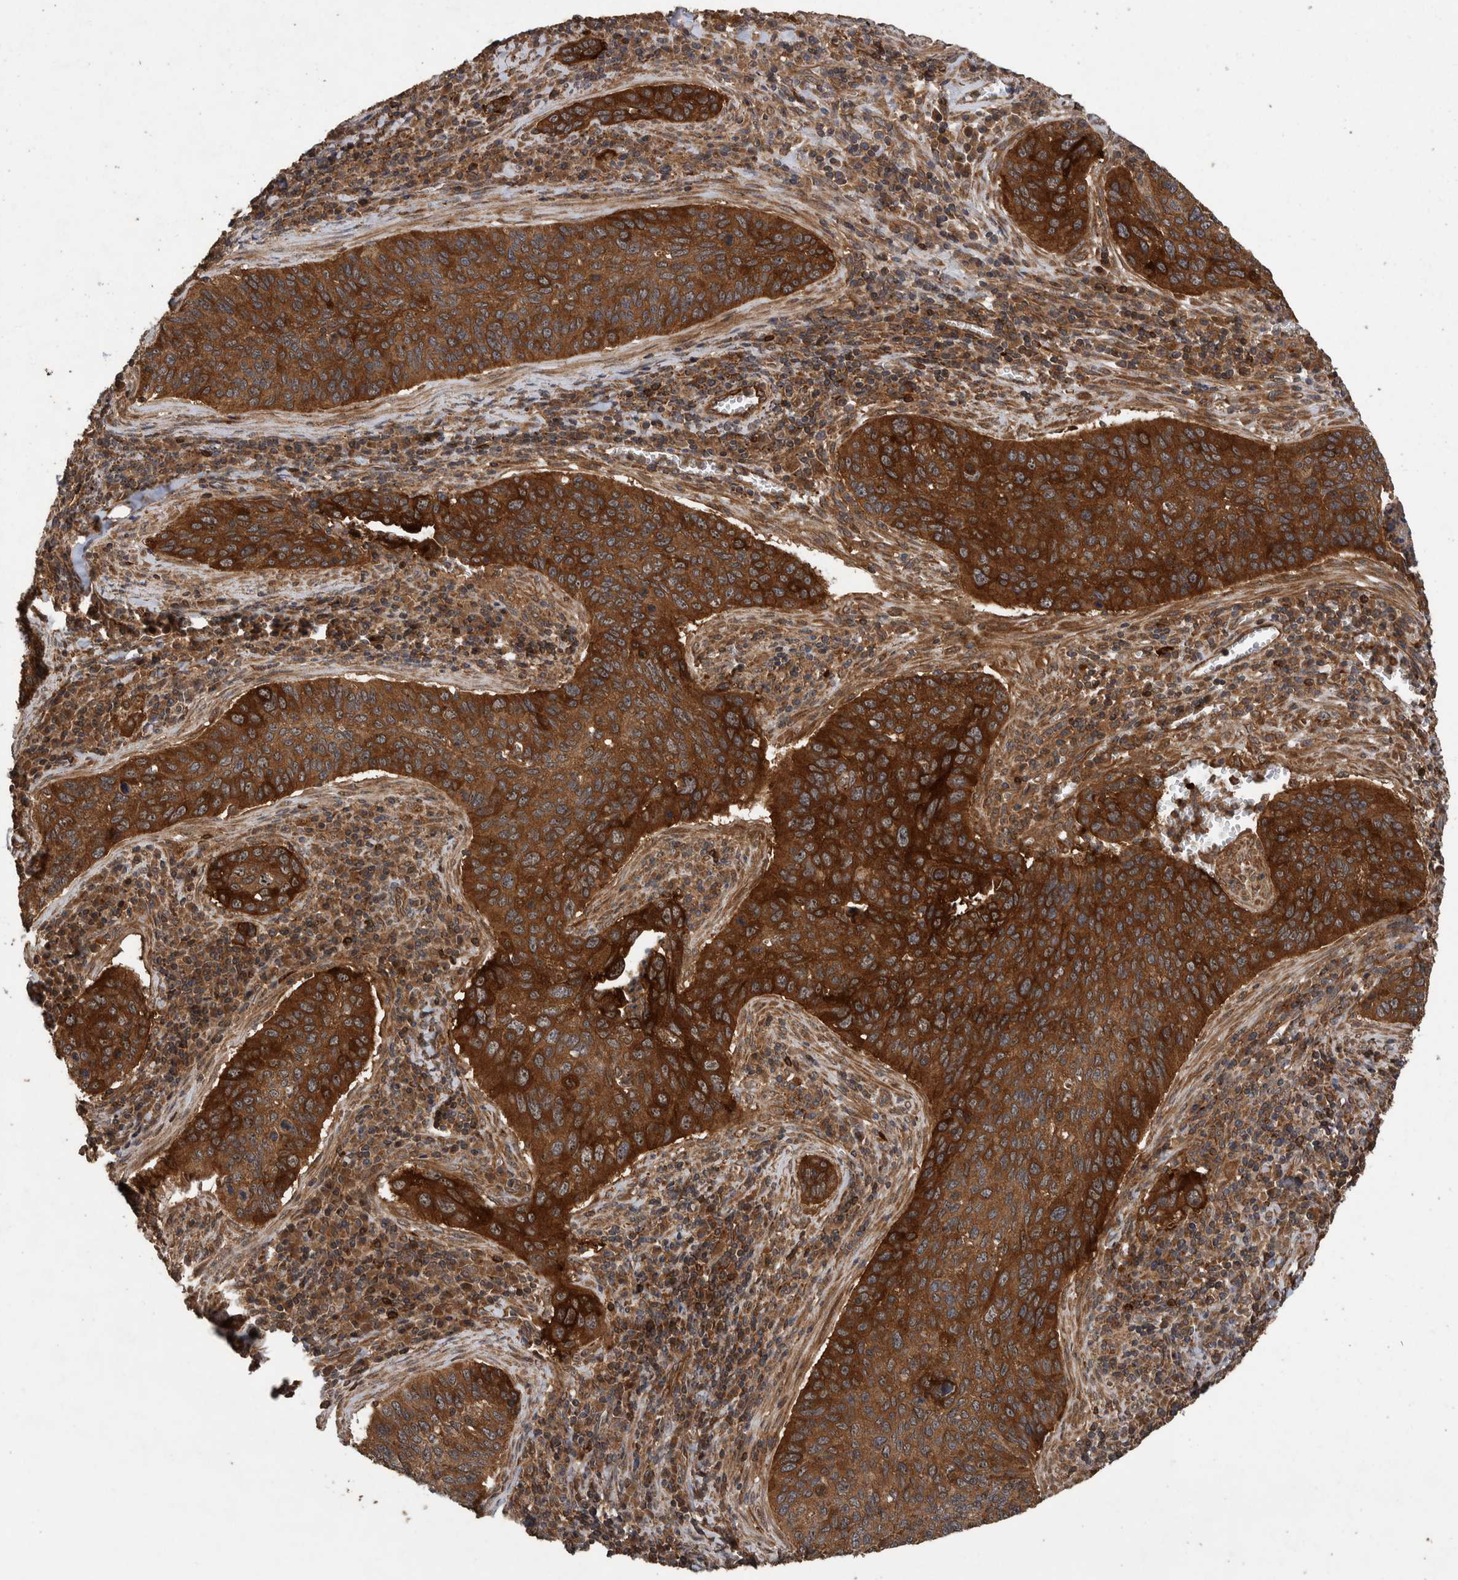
{"staining": {"intensity": "strong", "quantity": ">75%", "location": "cytoplasmic/membranous"}, "tissue": "cervical cancer", "cell_type": "Tumor cells", "image_type": "cancer", "snomed": [{"axis": "morphology", "description": "Squamous cell carcinoma, NOS"}, {"axis": "topography", "description": "Cervix"}], "caption": "This image reveals immunohistochemistry staining of cervical squamous cell carcinoma, with high strong cytoplasmic/membranous staining in about >75% of tumor cells.", "gene": "TRIM16", "patient": {"sex": "female", "age": 53}}